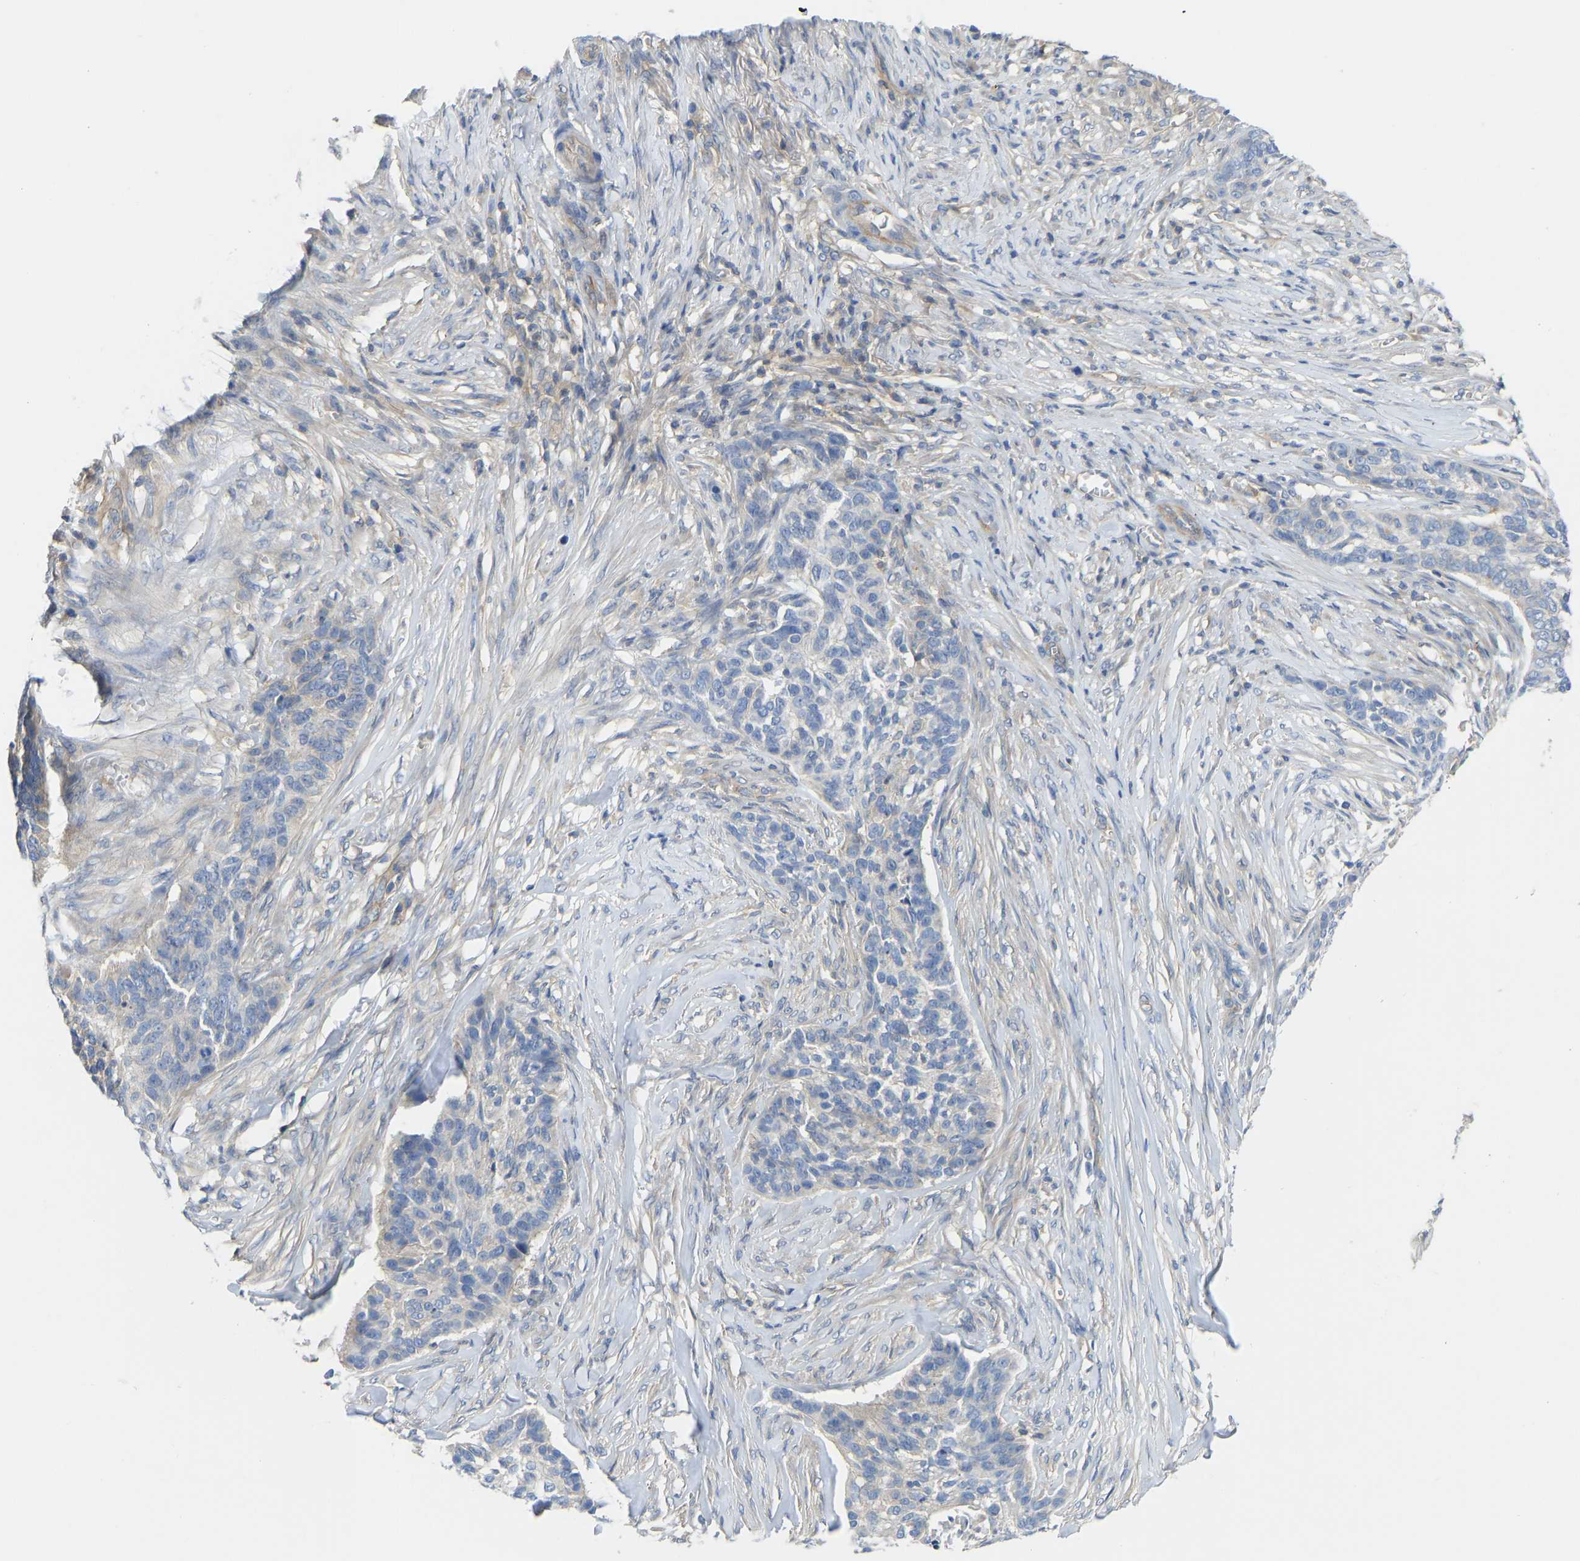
{"staining": {"intensity": "negative", "quantity": "none", "location": "none"}, "tissue": "skin cancer", "cell_type": "Tumor cells", "image_type": "cancer", "snomed": [{"axis": "morphology", "description": "Basal cell carcinoma"}, {"axis": "topography", "description": "Skin"}], "caption": "An immunohistochemistry photomicrograph of skin cancer is shown. There is no staining in tumor cells of skin cancer.", "gene": "PPP3CA", "patient": {"sex": "male", "age": 85}}